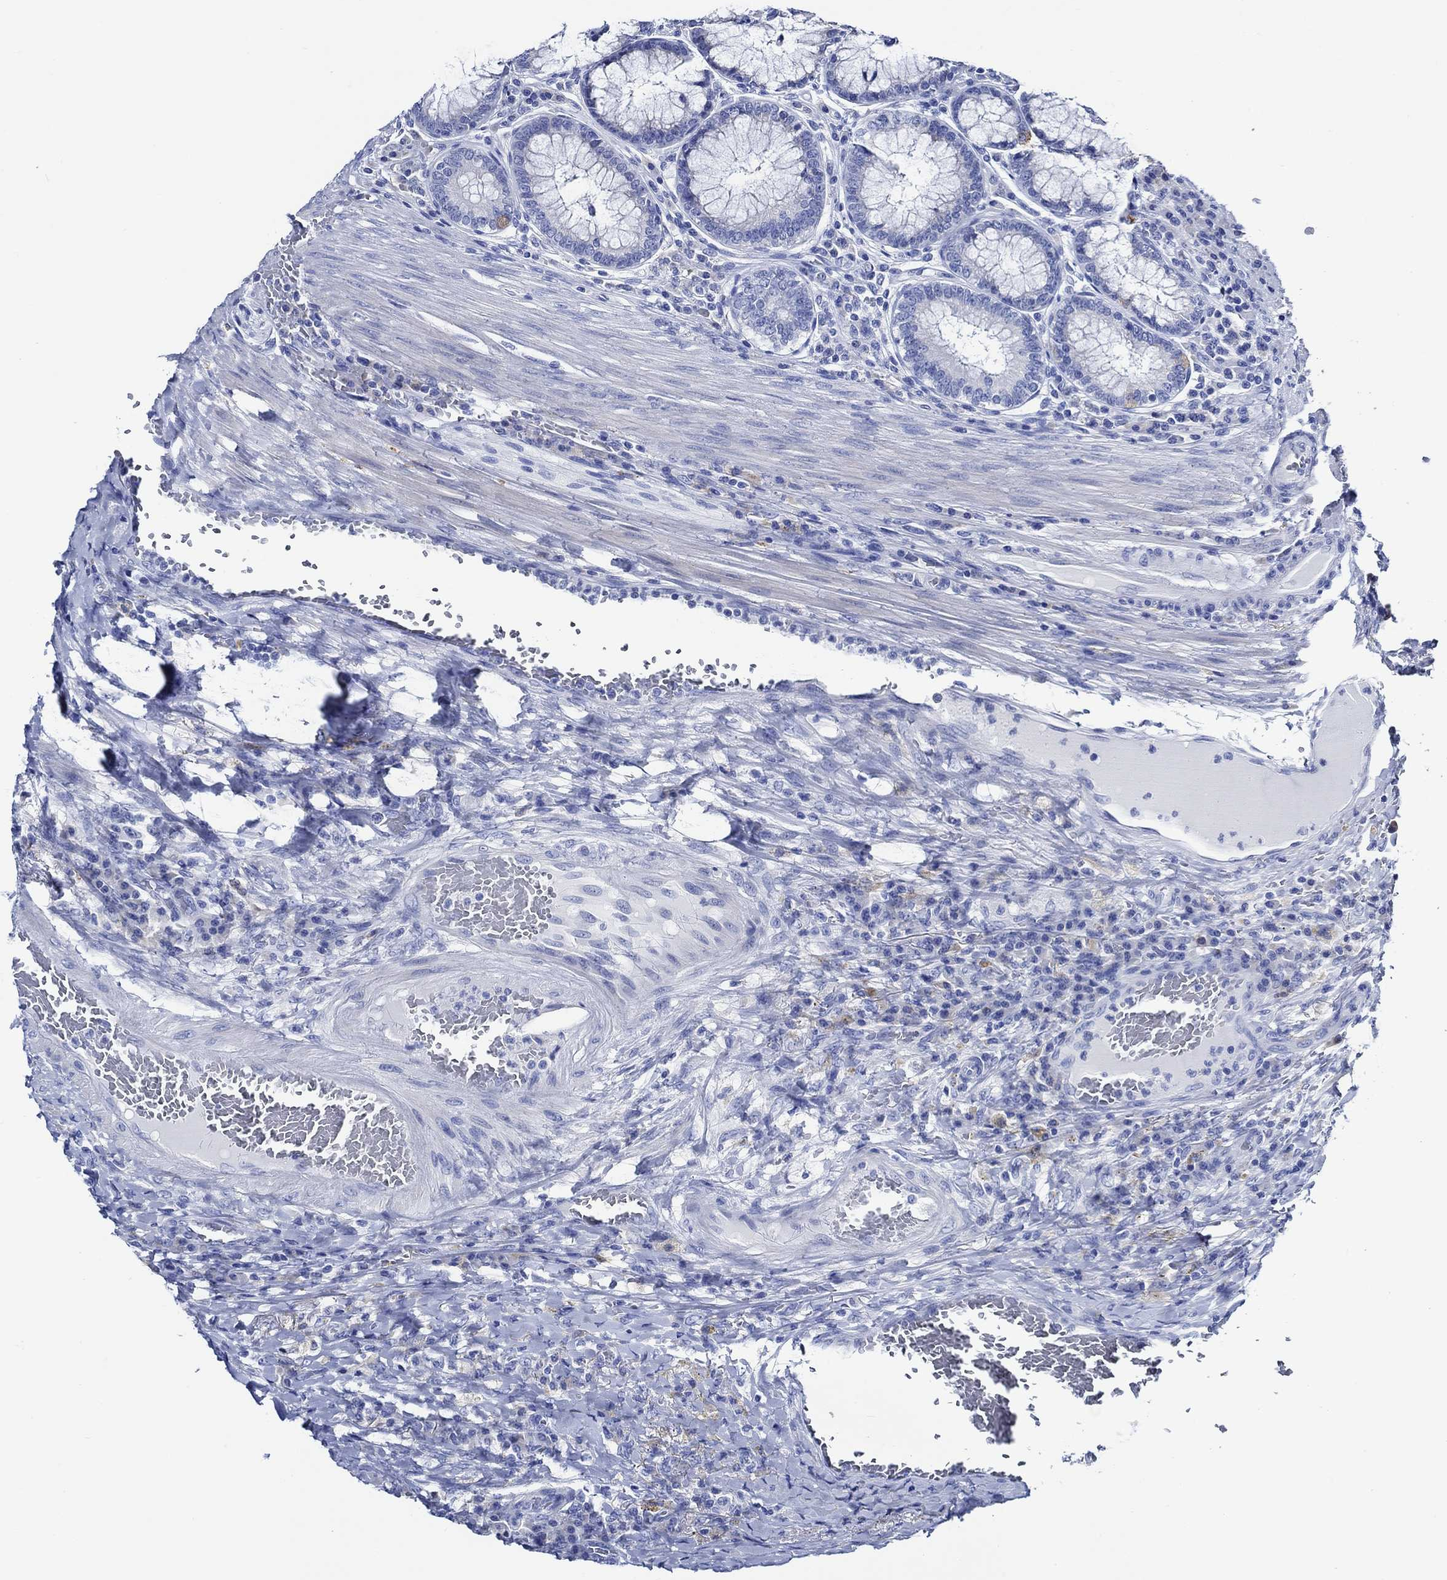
{"staining": {"intensity": "negative", "quantity": "none", "location": "none"}, "tissue": "colorectal cancer", "cell_type": "Tumor cells", "image_type": "cancer", "snomed": [{"axis": "morphology", "description": "Adenocarcinoma, NOS"}, {"axis": "topography", "description": "Colon"}], "caption": "Tumor cells are negative for protein expression in human adenocarcinoma (colorectal).", "gene": "WDR62", "patient": {"sex": "female", "age": 86}}